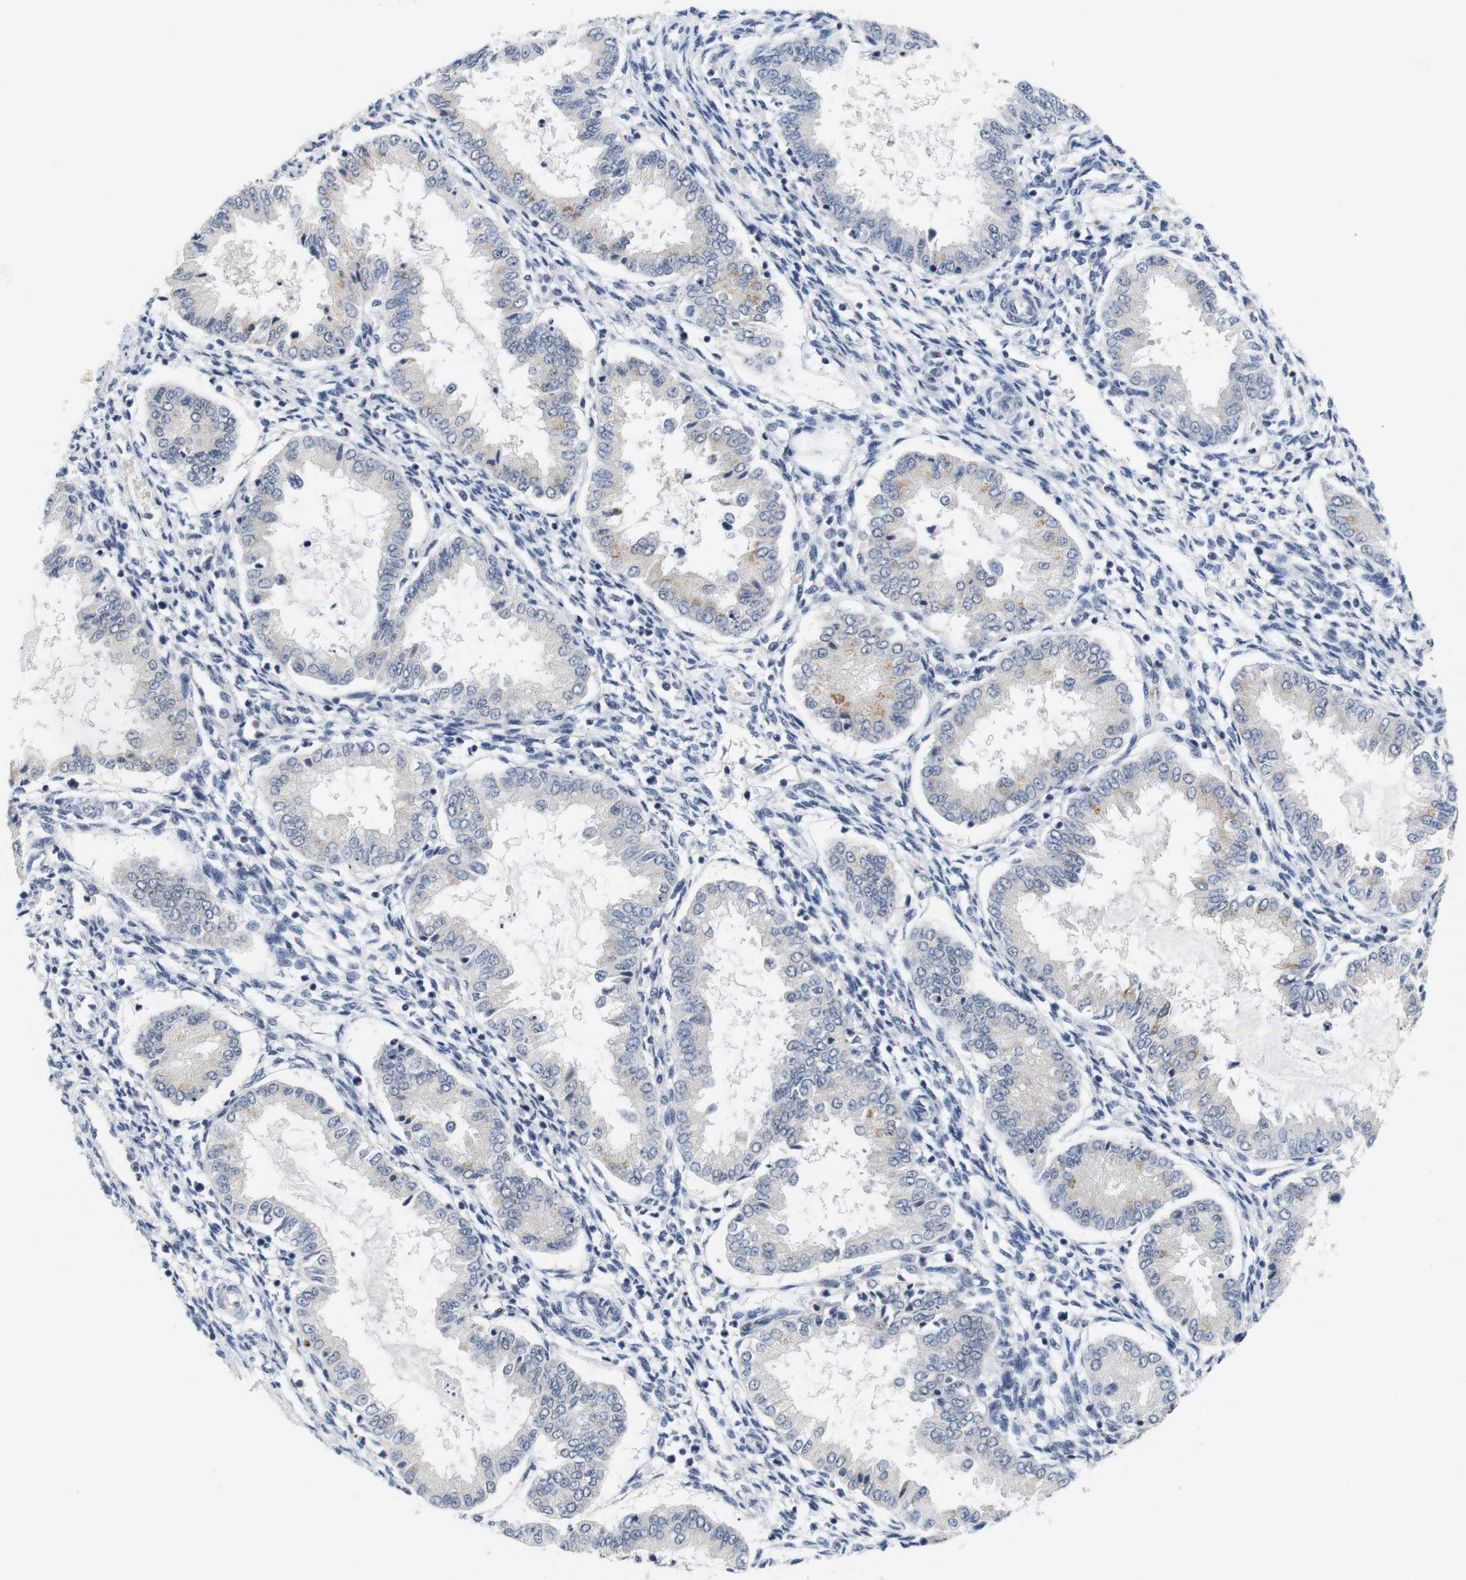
{"staining": {"intensity": "negative", "quantity": "none", "location": "none"}, "tissue": "endometrium", "cell_type": "Cells in endometrial stroma", "image_type": "normal", "snomed": [{"axis": "morphology", "description": "Normal tissue, NOS"}, {"axis": "topography", "description": "Endometrium"}], "caption": "Human endometrium stained for a protein using immunohistochemistry (IHC) displays no staining in cells in endometrial stroma.", "gene": "SKP2", "patient": {"sex": "female", "age": 33}}